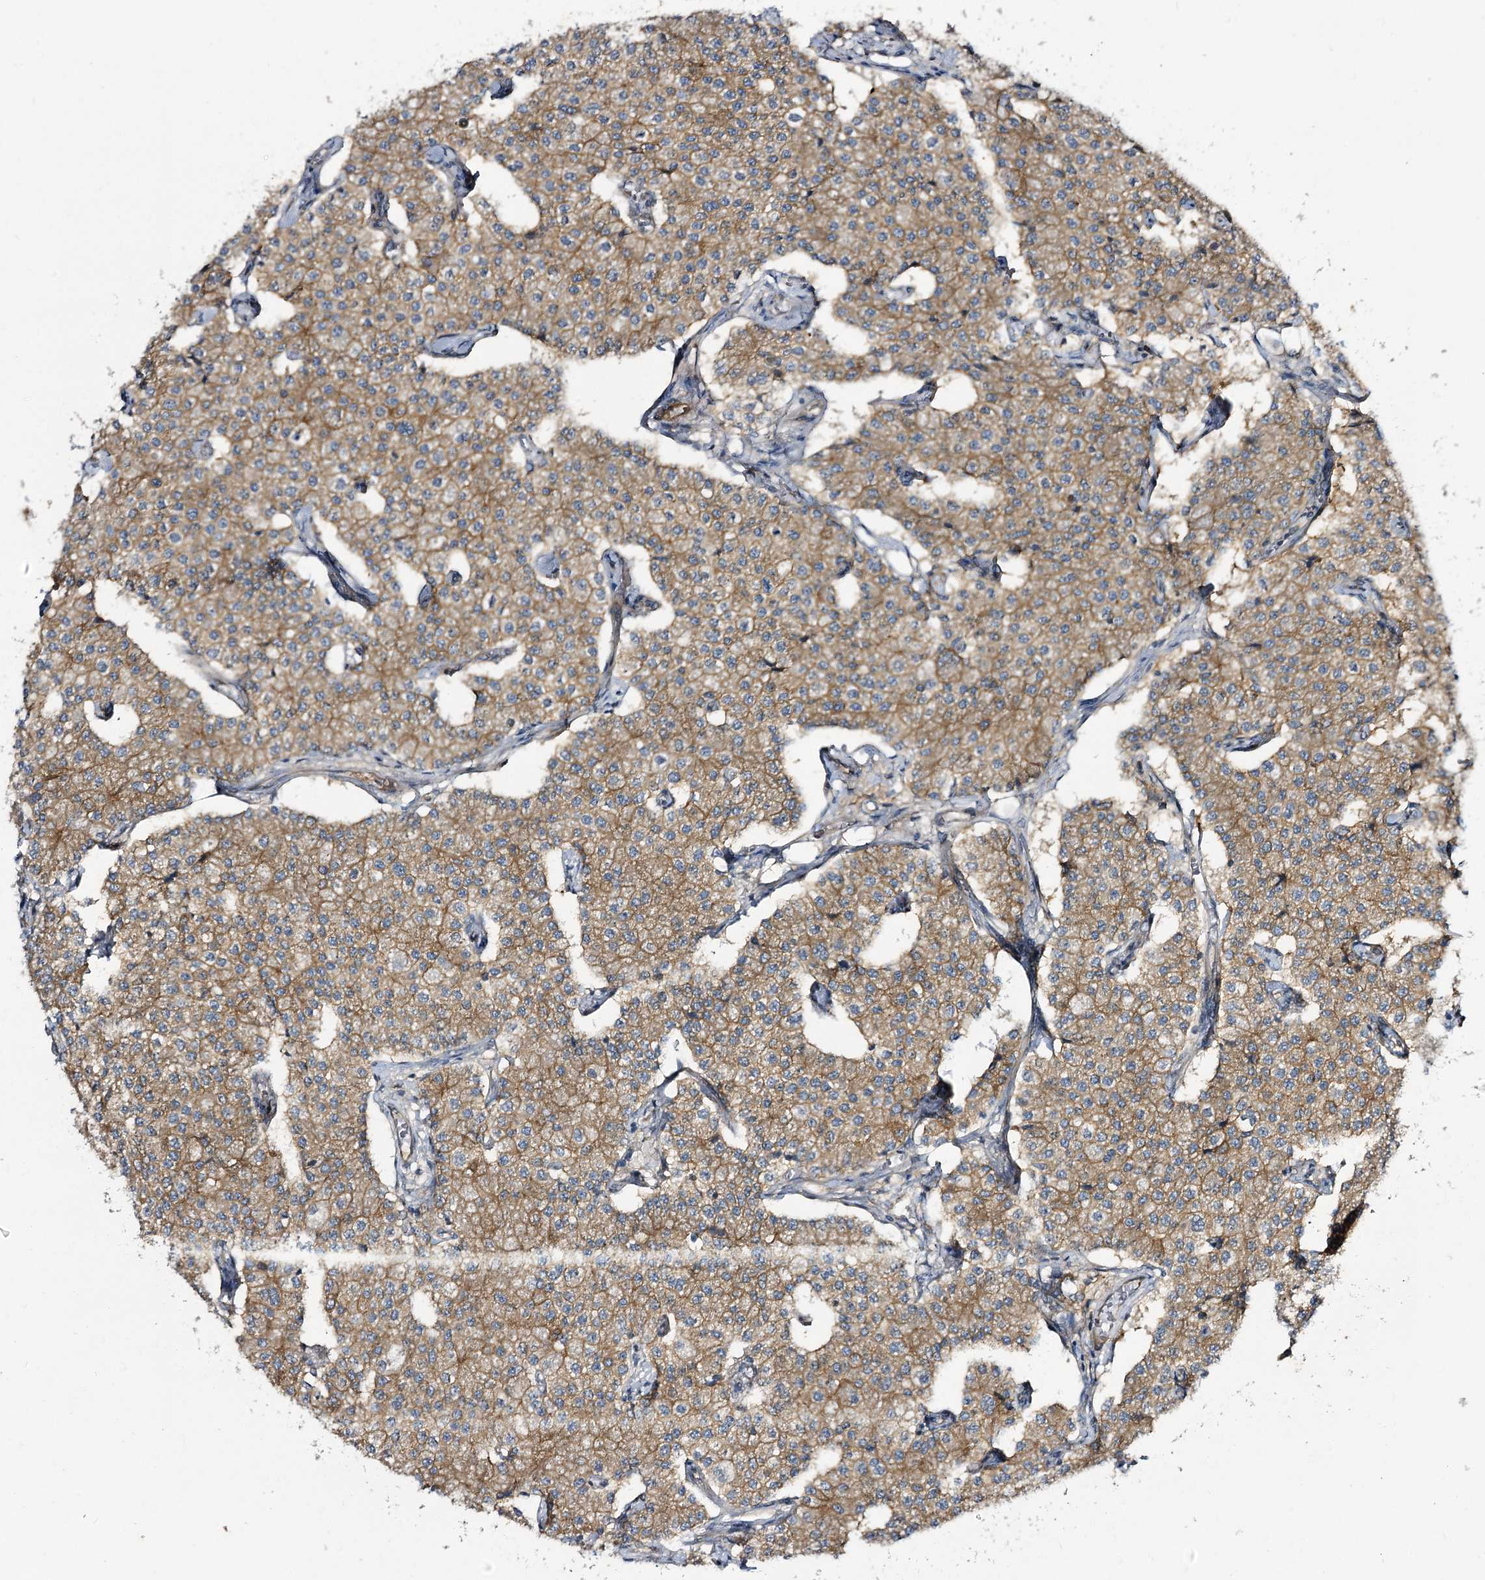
{"staining": {"intensity": "moderate", "quantity": ">75%", "location": "cytoplasmic/membranous"}, "tissue": "carcinoid", "cell_type": "Tumor cells", "image_type": "cancer", "snomed": [{"axis": "morphology", "description": "Carcinoid, malignant, NOS"}, {"axis": "topography", "description": "Colon"}], "caption": "Immunohistochemistry (IHC) photomicrograph of neoplastic tissue: human carcinoid (malignant) stained using immunohistochemistry shows medium levels of moderate protein expression localized specifically in the cytoplasmic/membranous of tumor cells, appearing as a cytoplasmic/membranous brown color.", "gene": "C11orf80", "patient": {"sex": "female", "age": 52}}